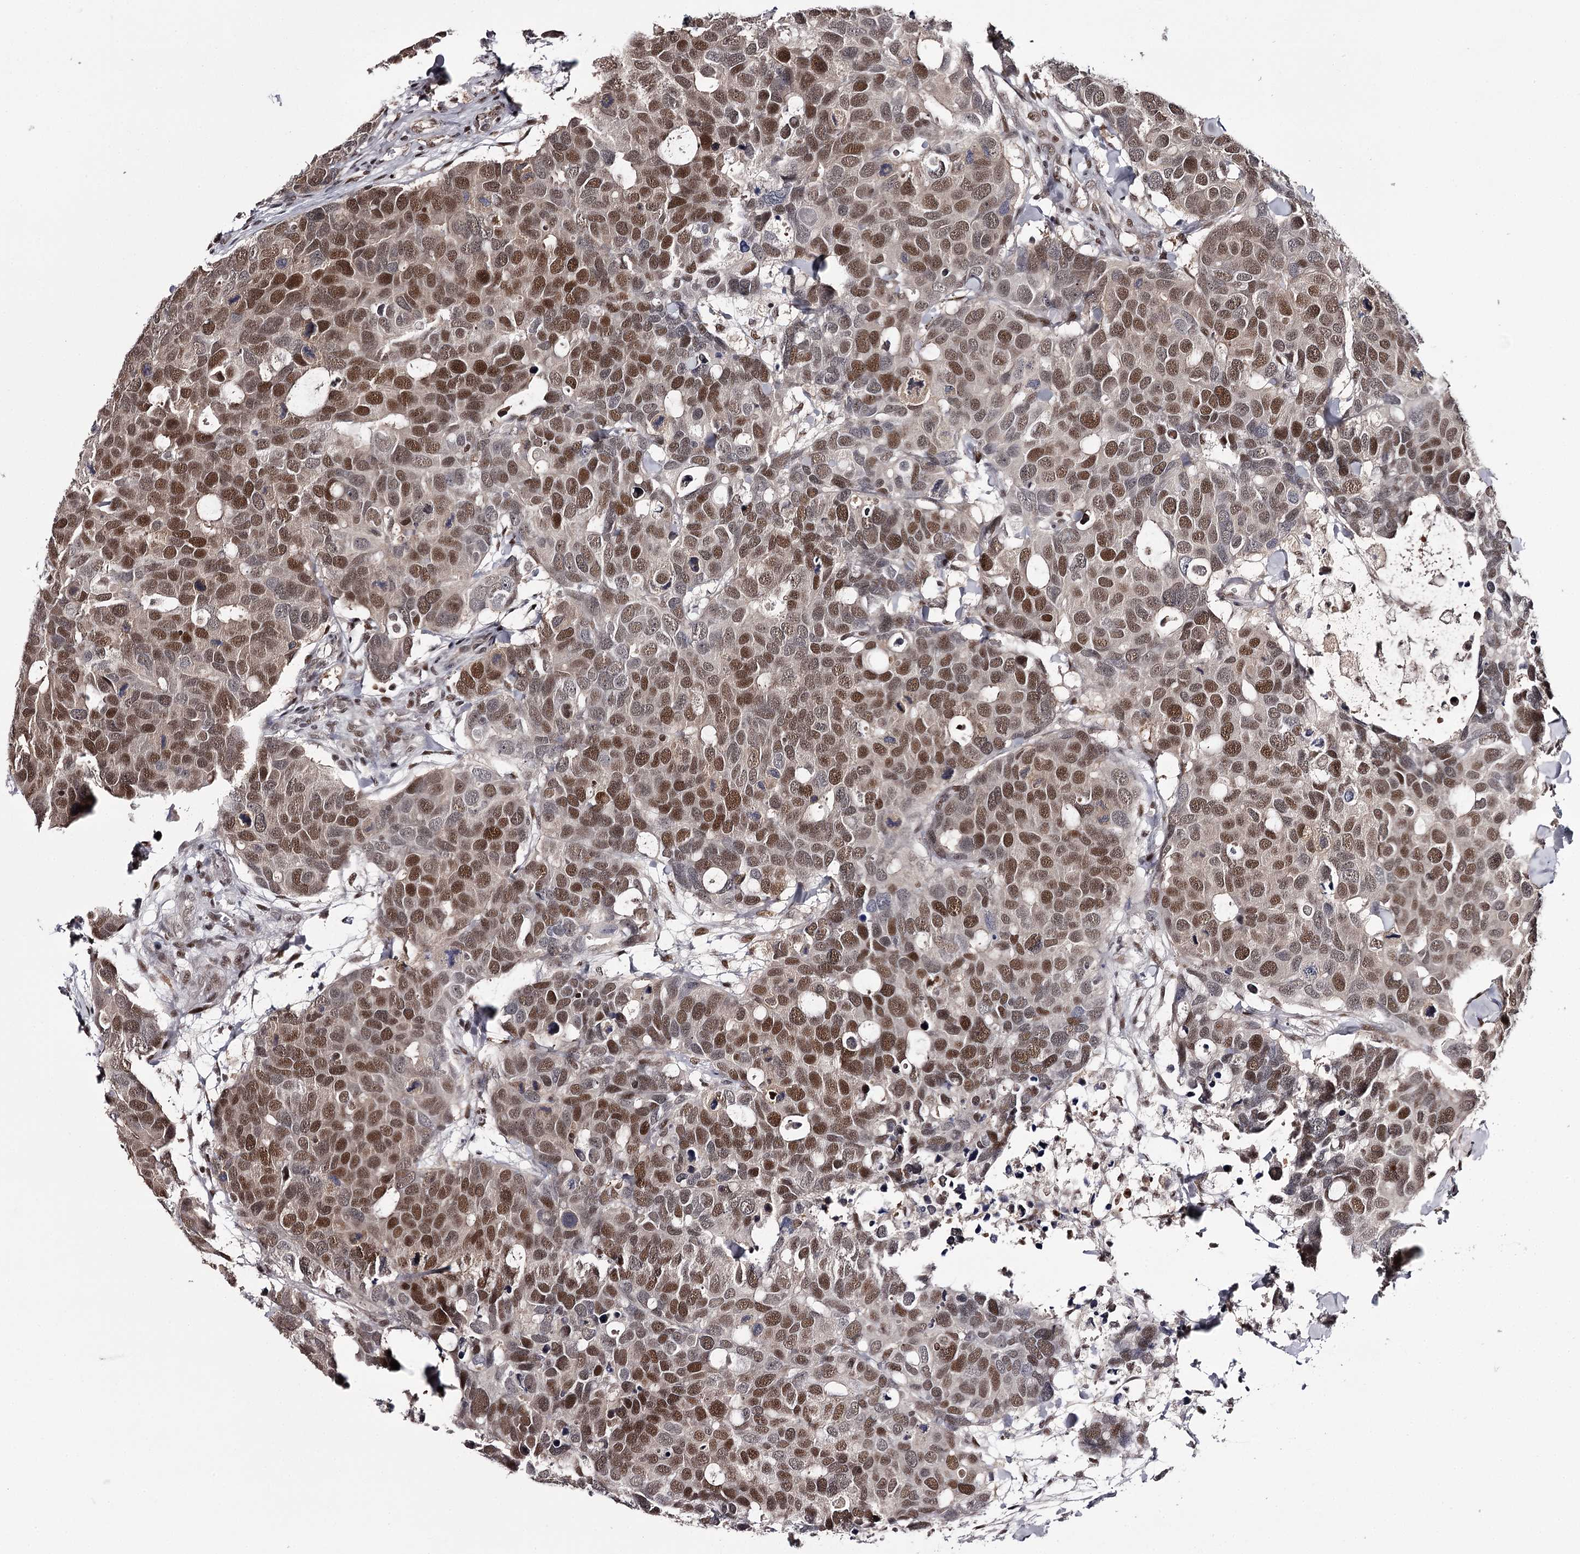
{"staining": {"intensity": "moderate", "quantity": ">75%", "location": "nuclear"}, "tissue": "breast cancer", "cell_type": "Tumor cells", "image_type": "cancer", "snomed": [{"axis": "morphology", "description": "Duct carcinoma"}, {"axis": "topography", "description": "Breast"}], "caption": "This photomicrograph exhibits immunohistochemistry staining of breast intraductal carcinoma, with medium moderate nuclear expression in about >75% of tumor cells.", "gene": "TTC33", "patient": {"sex": "female", "age": 83}}